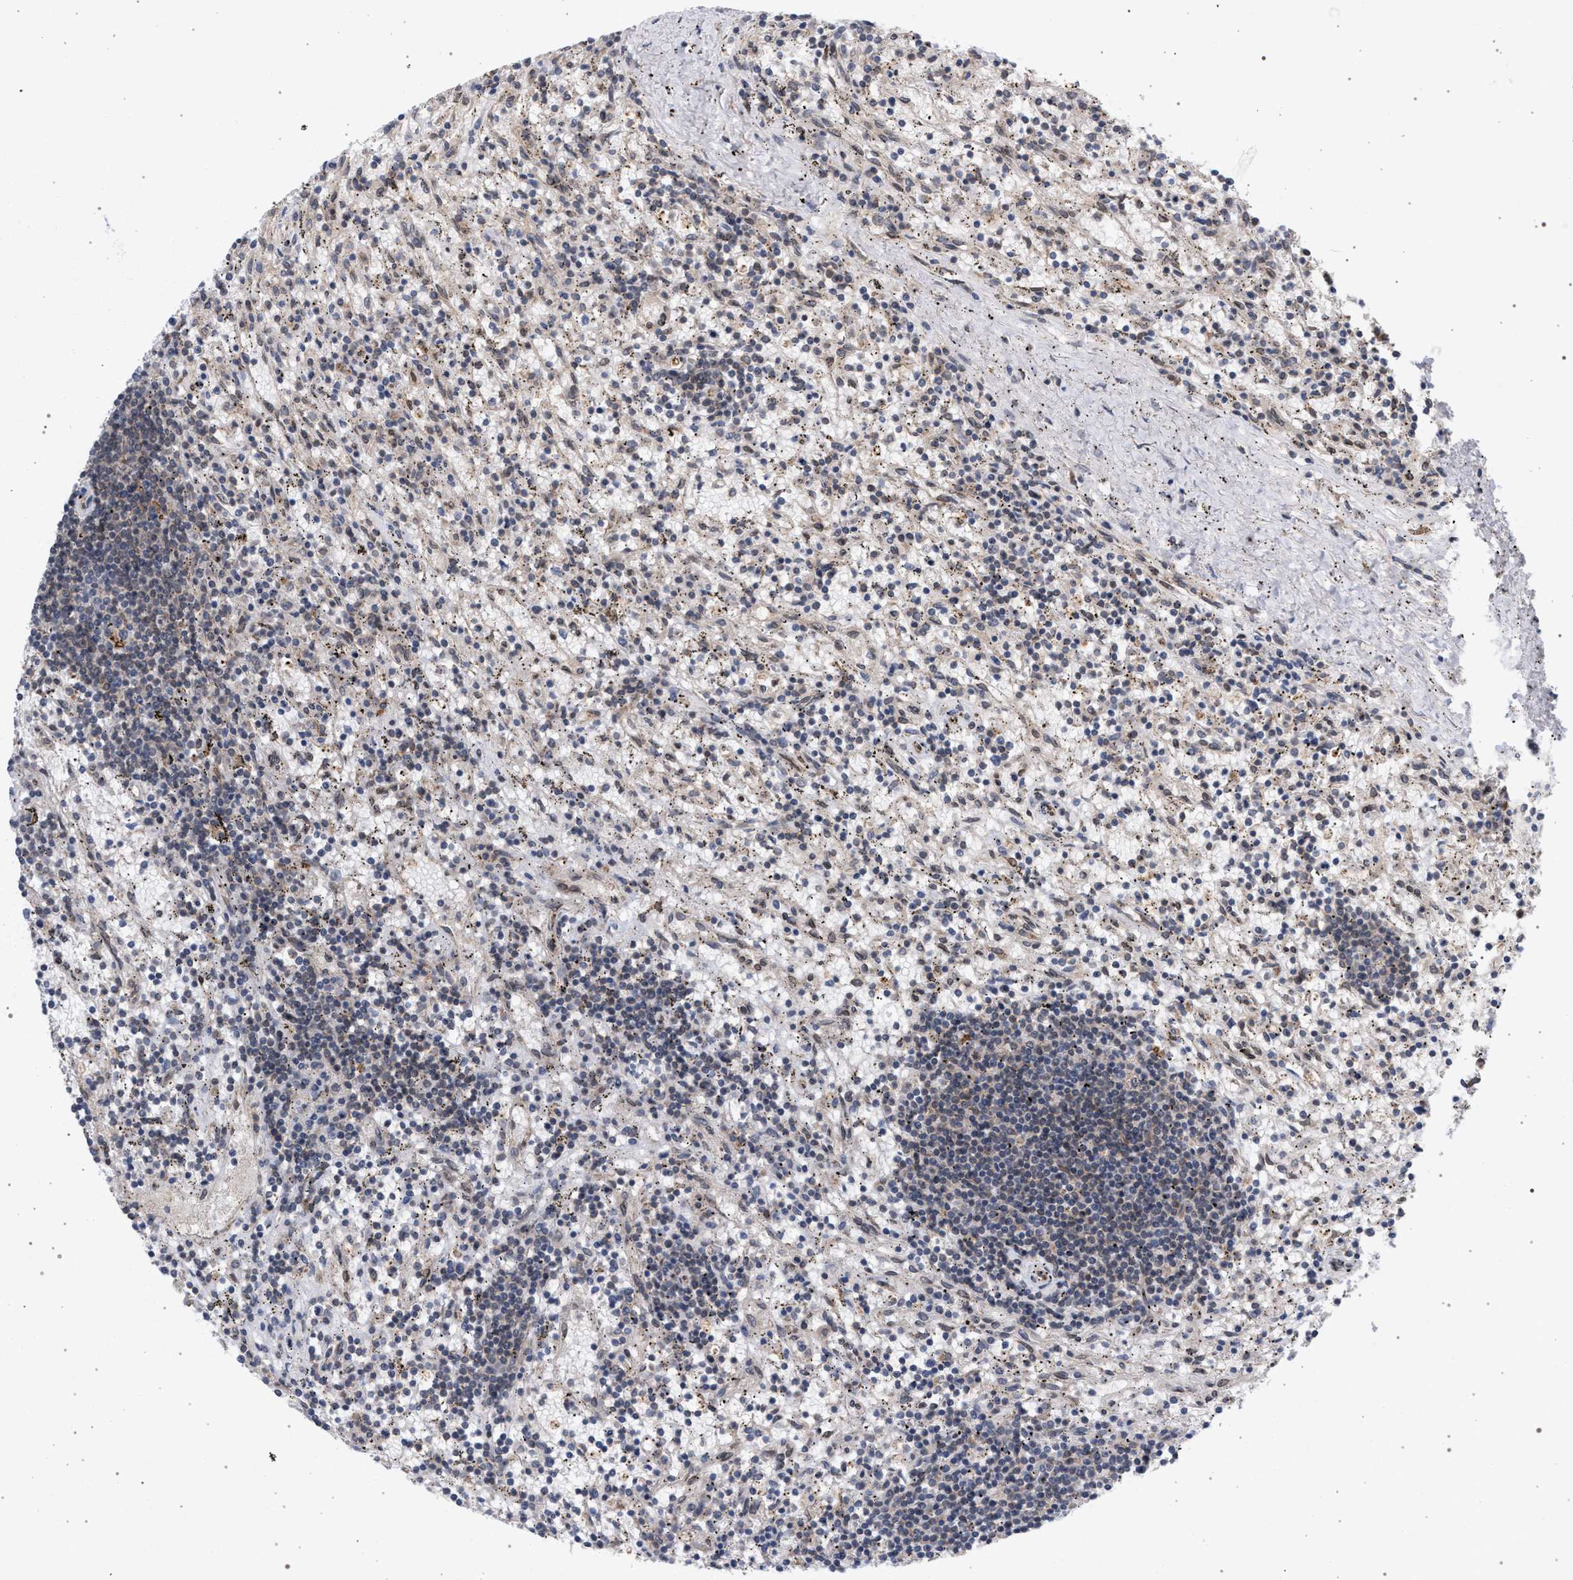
{"staining": {"intensity": "negative", "quantity": "none", "location": "none"}, "tissue": "lymphoma", "cell_type": "Tumor cells", "image_type": "cancer", "snomed": [{"axis": "morphology", "description": "Malignant lymphoma, non-Hodgkin's type, Low grade"}, {"axis": "topography", "description": "Spleen"}], "caption": "Immunohistochemical staining of human malignant lymphoma, non-Hodgkin's type (low-grade) displays no significant expression in tumor cells.", "gene": "ARPC5L", "patient": {"sex": "male", "age": 76}}